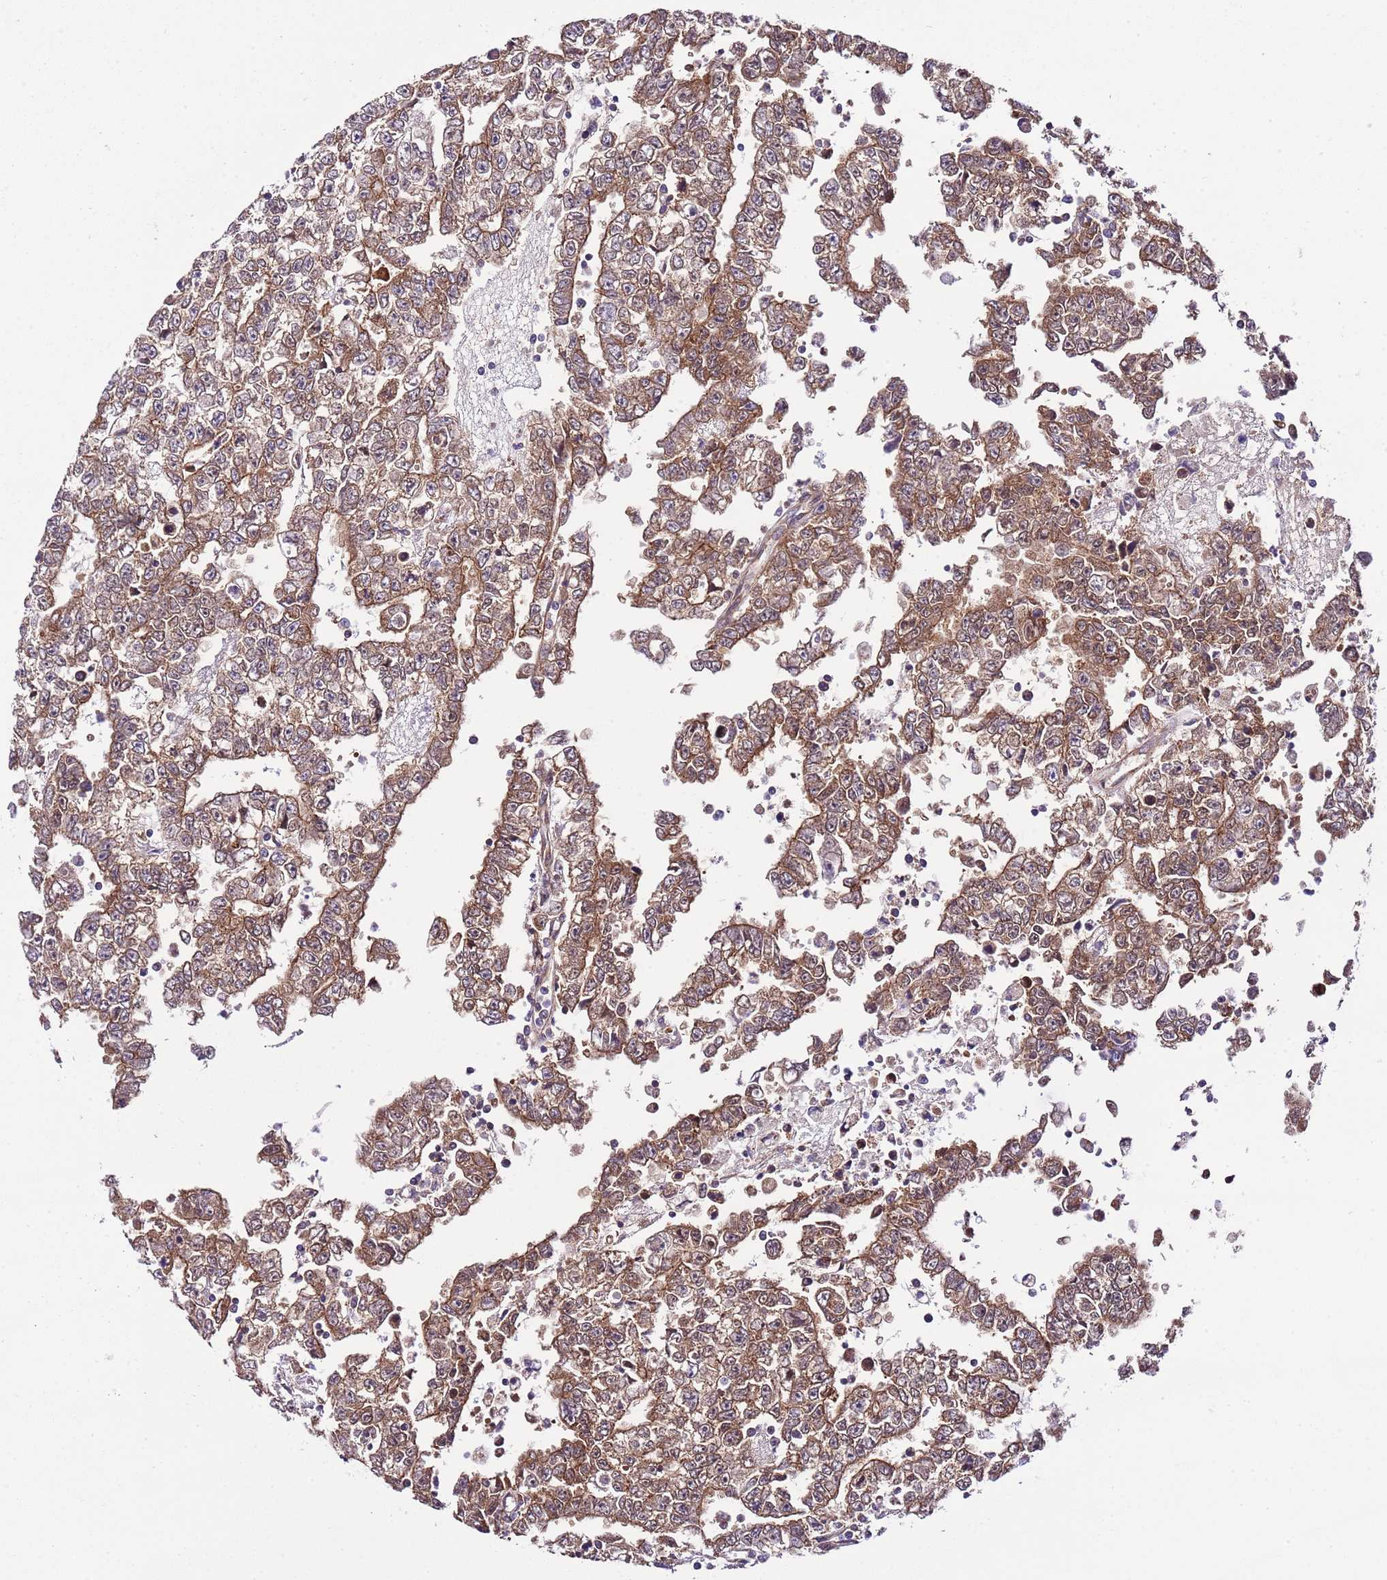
{"staining": {"intensity": "moderate", "quantity": ">75%", "location": "cytoplasmic/membranous"}, "tissue": "testis cancer", "cell_type": "Tumor cells", "image_type": "cancer", "snomed": [{"axis": "morphology", "description": "Carcinoma, Embryonal, NOS"}, {"axis": "topography", "description": "Testis"}], "caption": "A brown stain highlights moderate cytoplasmic/membranous positivity of a protein in human embryonal carcinoma (testis) tumor cells.", "gene": "DONSON", "patient": {"sex": "male", "age": 25}}